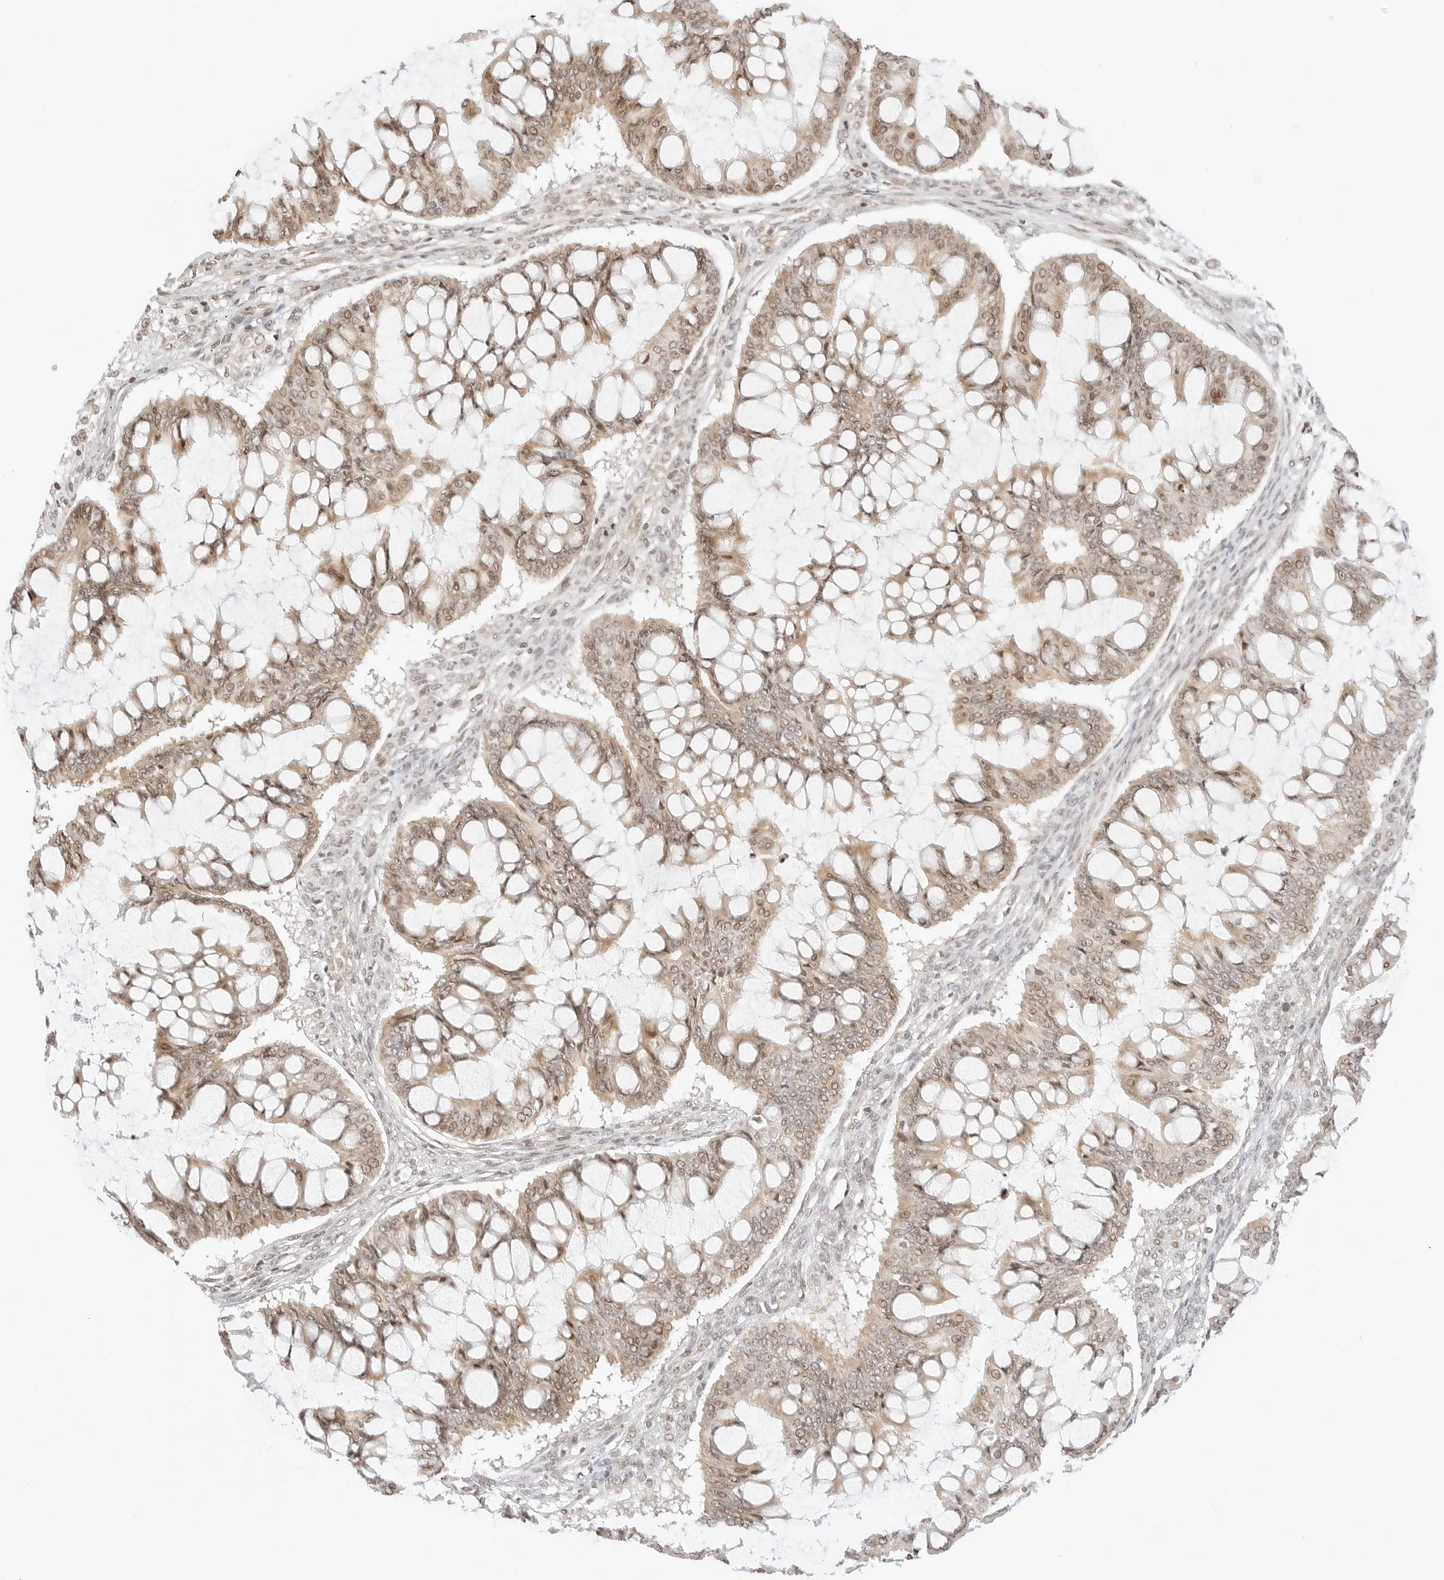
{"staining": {"intensity": "moderate", "quantity": ">75%", "location": "cytoplasmic/membranous,nuclear"}, "tissue": "ovarian cancer", "cell_type": "Tumor cells", "image_type": "cancer", "snomed": [{"axis": "morphology", "description": "Cystadenocarcinoma, mucinous, NOS"}, {"axis": "topography", "description": "Ovary"}], "caption": "Protein expression by immunohistochemistry shows moderate cytoplasmic/membranous and nuclear expression in approximately >75% of tumor cells in mucinous cystadenocarcinoma (ovarian).", "gene": "RPS6KL1", "patient": {"sex": "female", "age": 73}}